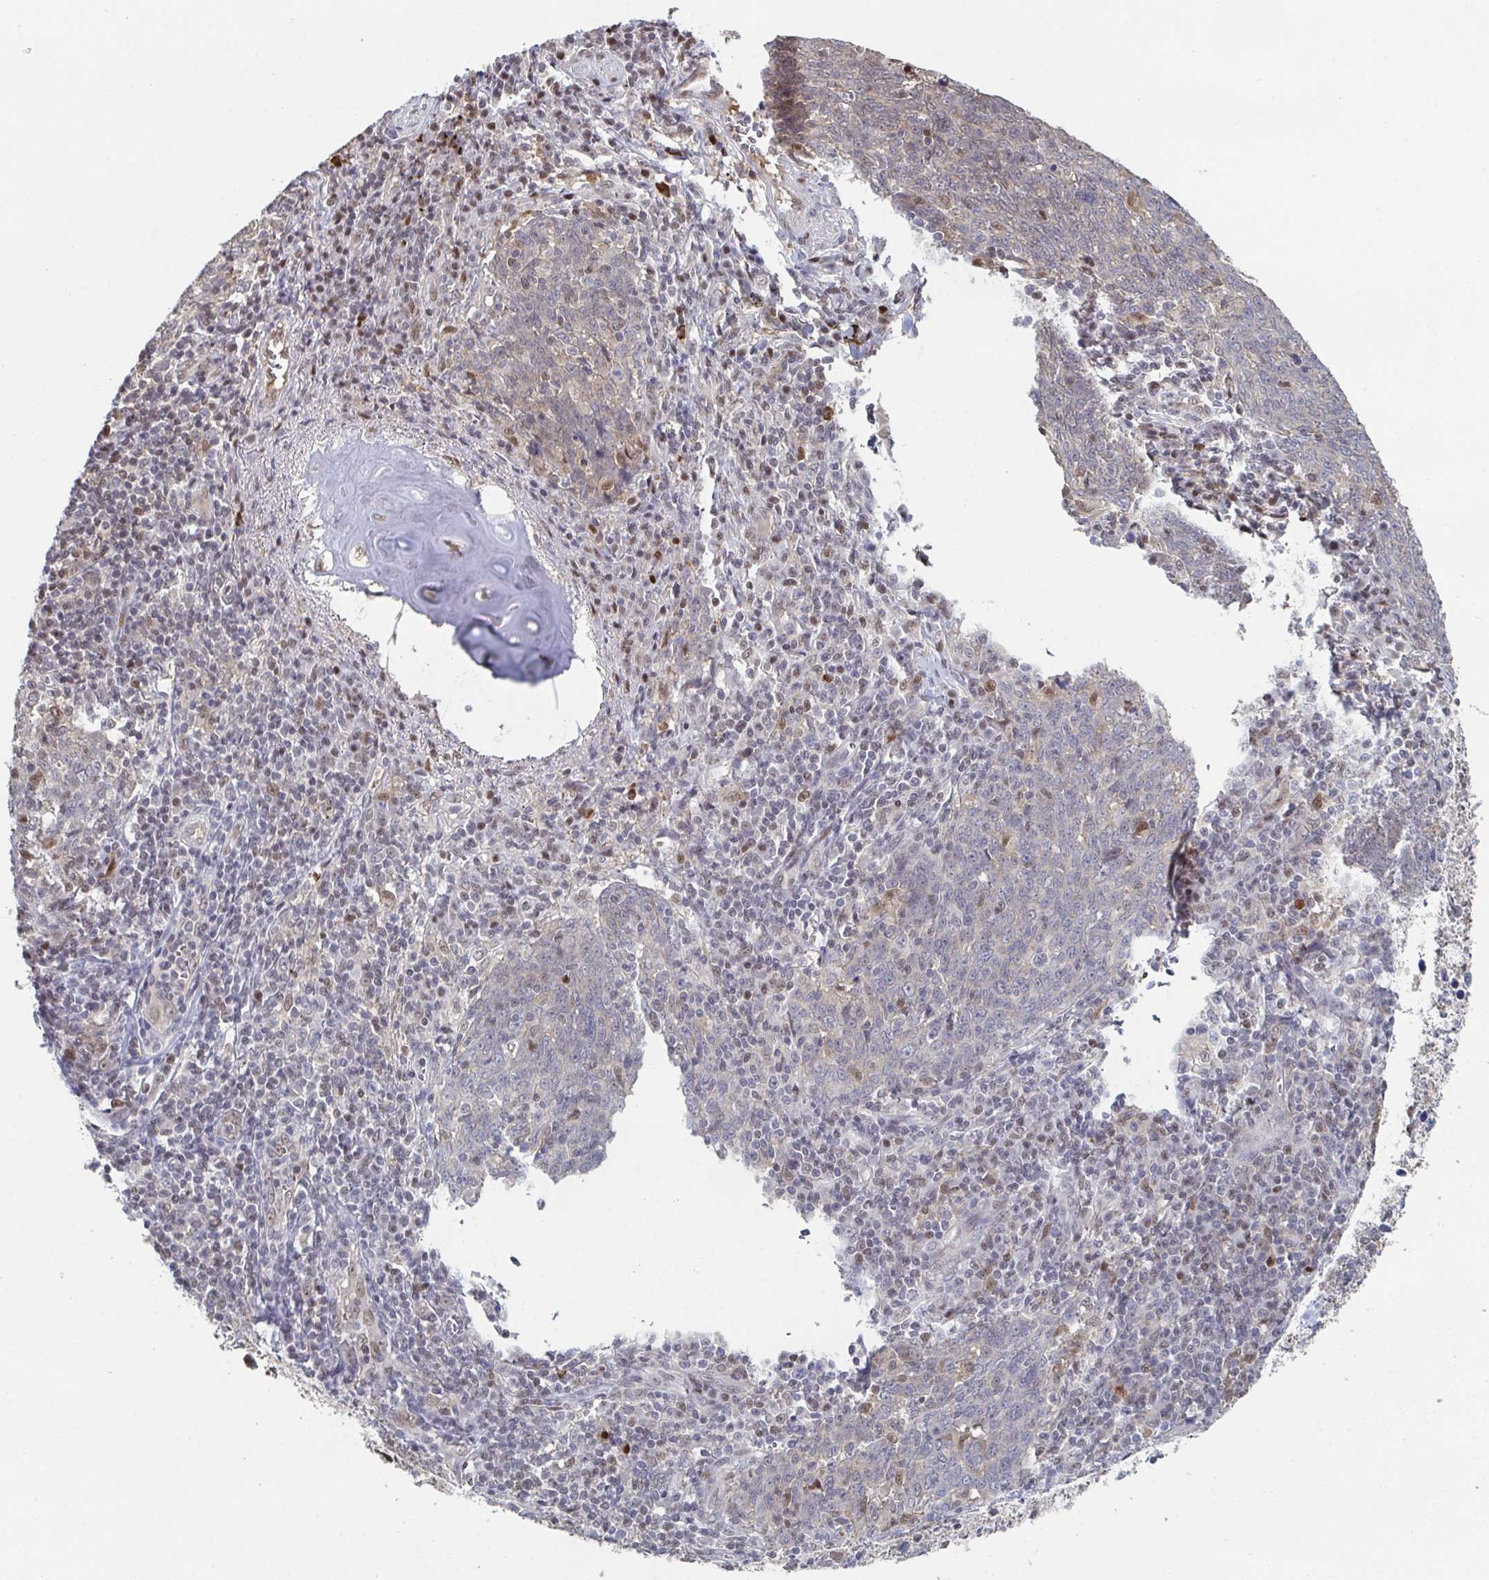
{"staining": {"intensity": "negative", "quantity": "none", "location": "none"}, "tissue": "lung cancer", "cell_type": "Tumor cells", "image_type": "cancer", "snomed": [{"axis": "morphology", "description": "Squamous cell carcinoma, NOS"}, {"axis": "topography", "description": "Lung"}], "caption": "DAB immunohistochemical staining of human lung cancer reveals no significant expression in tumor cells. Brightfield microscopy of immunohistochemistry stained with DAB (brown) and hematoxylin (blue), captured at high magnification.", "gene": "ACD", "patient": {"sex": "female", "age": 72}}